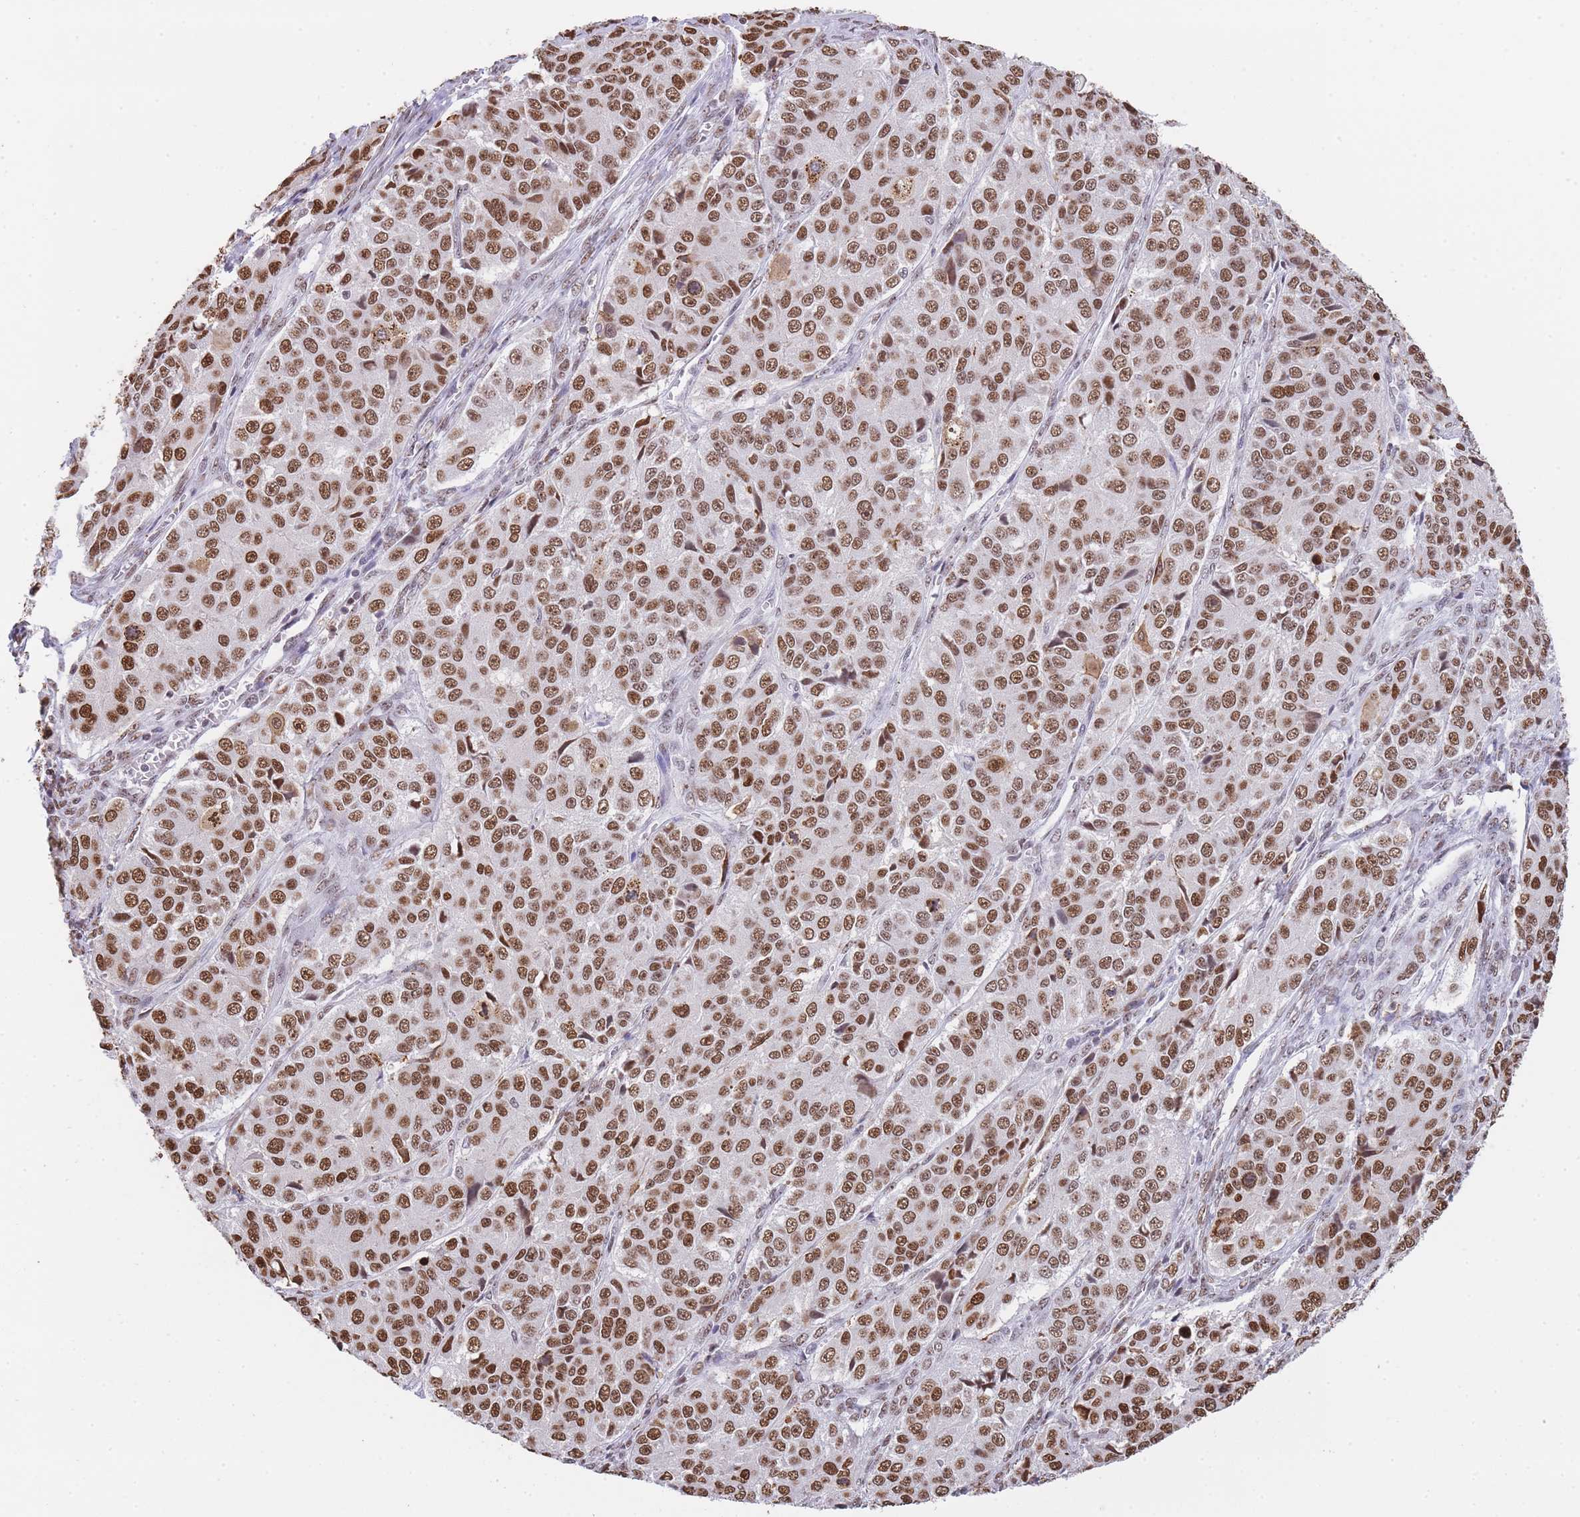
{"staining": {"intensity": "moderate", "quantity": ">75%", "location": "nuclear"}, "tissue": "ovarian cancer", "cell_type": "Tumor cells", "image_type": "cancer", "snomed": [{"axis": "morphology", "description": "Carcinoma, endometroid"}, {"axis": "topography", "description": "Ovary"}], "caption": "Moderate nuclear expression is appreciated in about >75% of tumor cells in ovarian endometroid carcinoma.", "gene": "EVC2", "patient": {"sex": "female", "age": 51}}